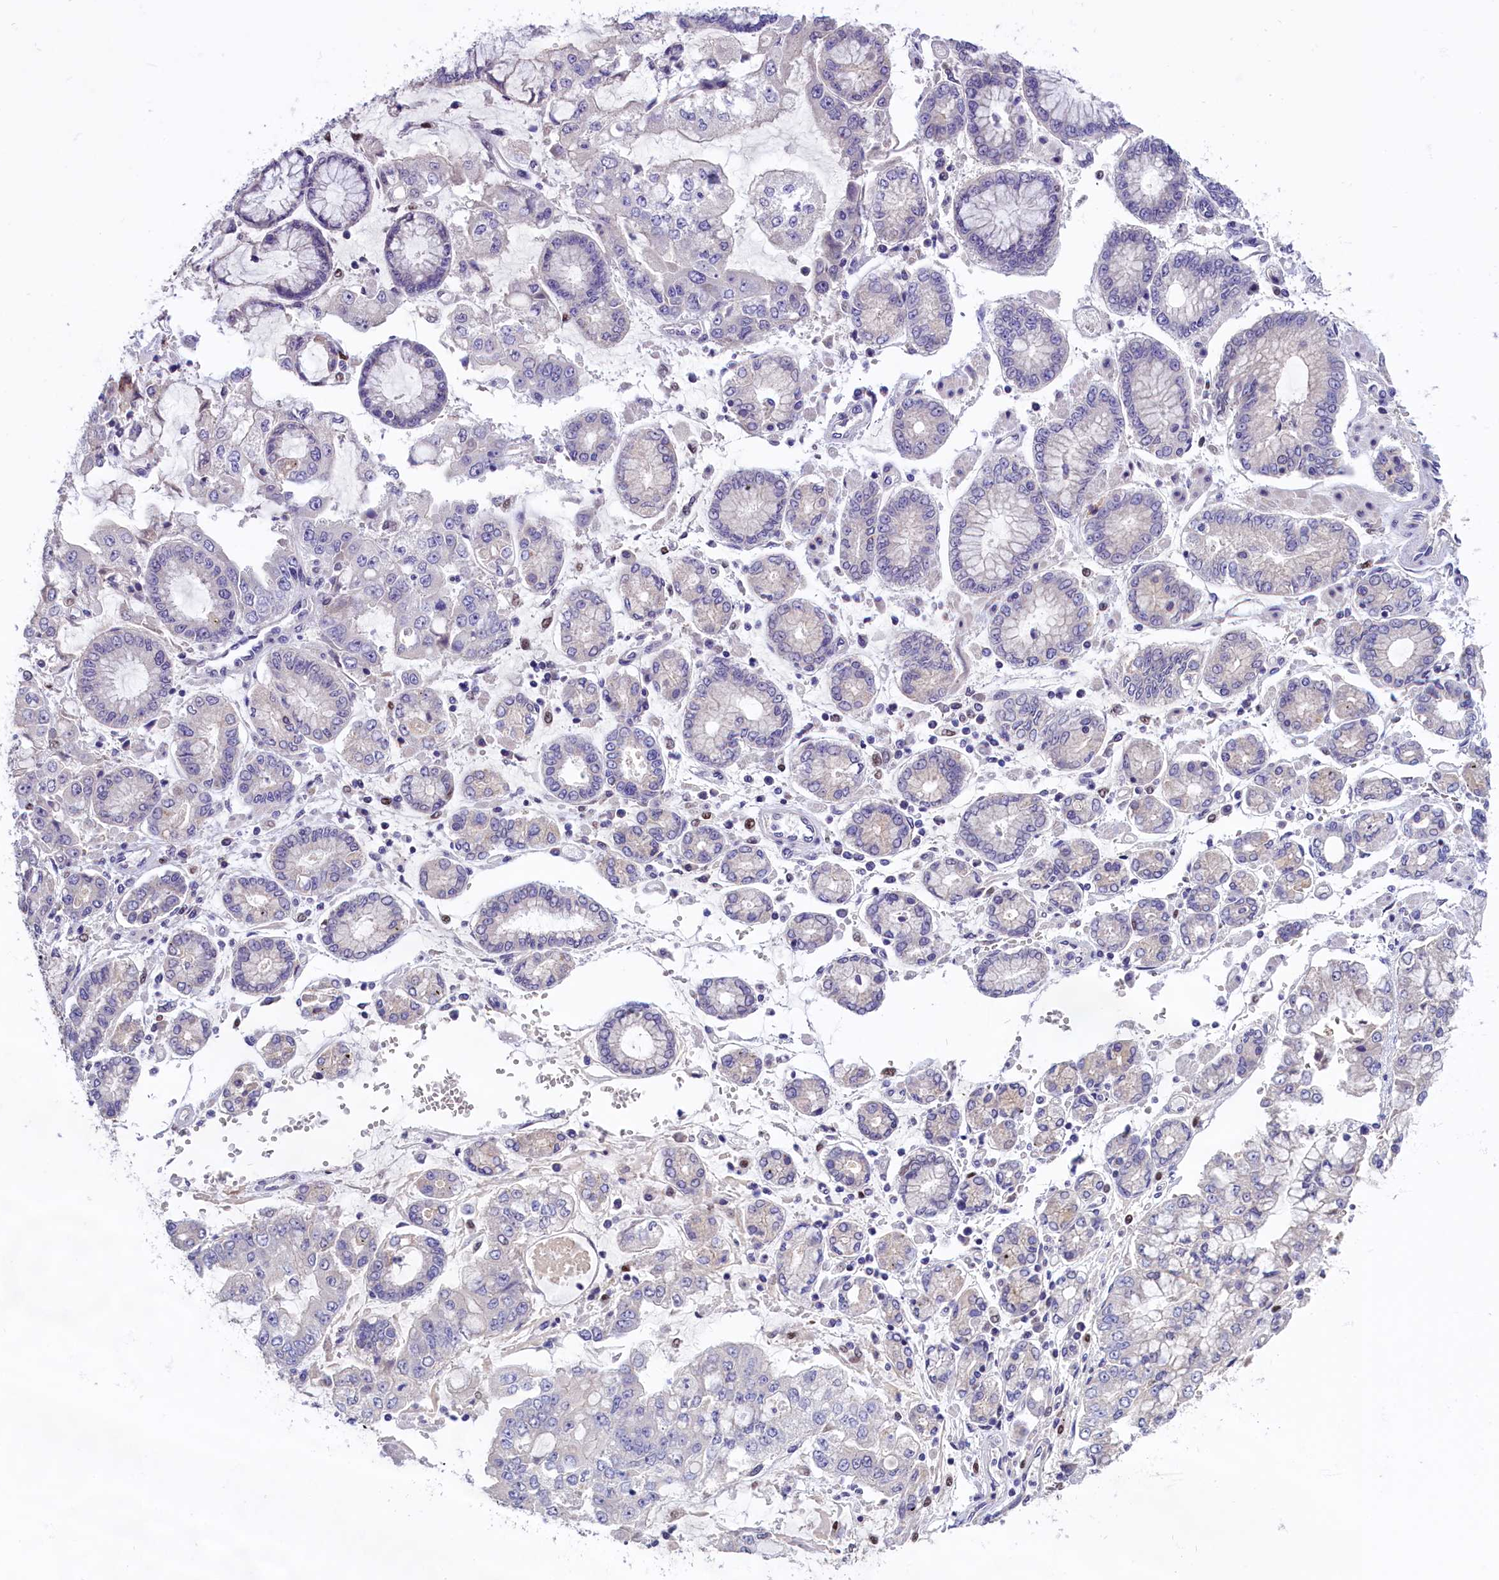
{"staining": {"intensity": "negative", "quantity": "none", "location": "none"}, "tissue": "stomach cancer", "cell_type": "Tumor cells", "image_type": "cancer", "snomed": [{"axis": "morphology", "description": "Adenocarcinoma, NOS"}, {"axis": "topography", "description": "Stomach"}], "caption": "This is a image of immunohistochemistry (IHC) staining of adenocarcinoma (stomach), which shows no expression in tumor cells. (DAB IHC, high magnification).", "gene": "BTBD9", "patient": {"sex": "male", "age": 76}}